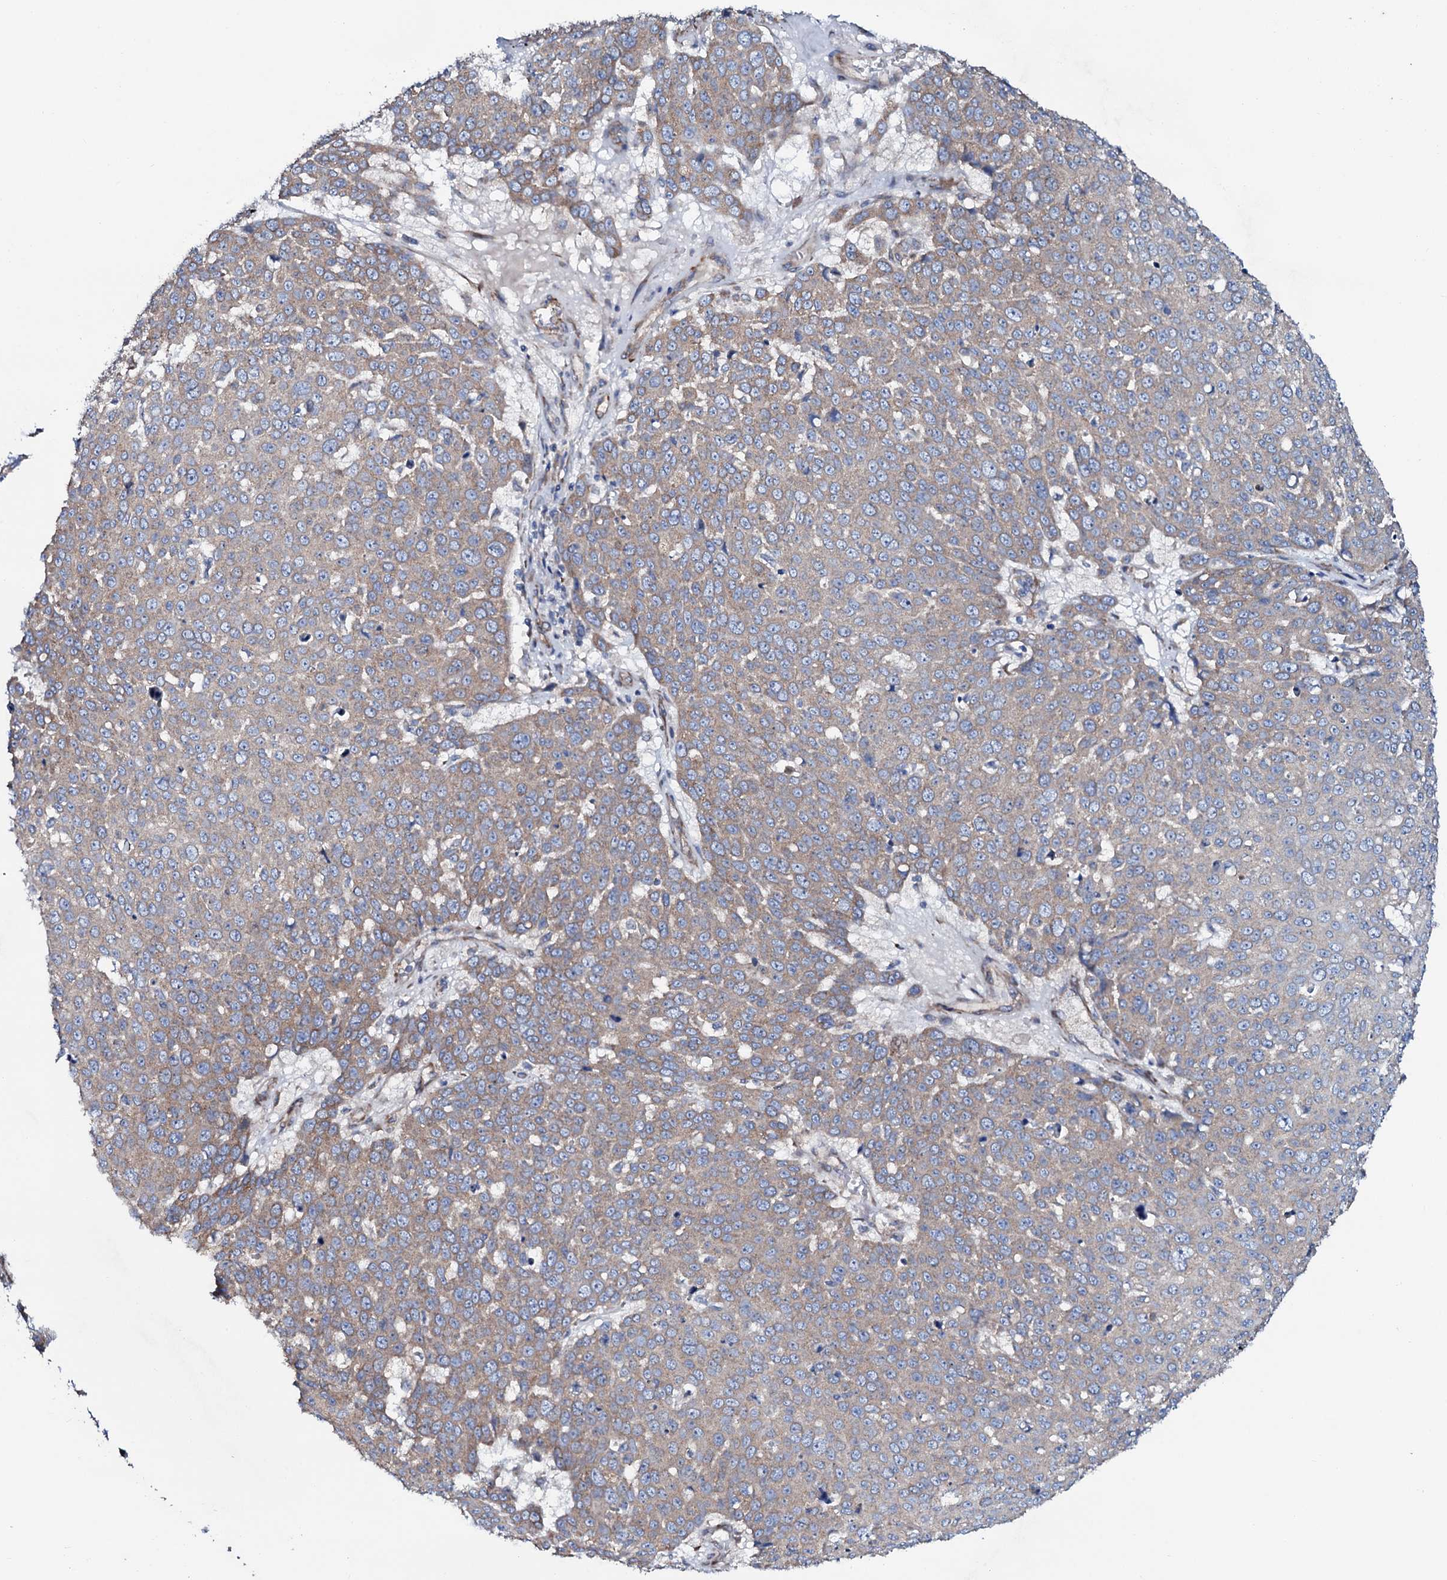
{"staining": {"intensity": "weak", "quantity": "25%-75%", "location": "cytoplasmic/membranous"}, "tissue": "skin cancer", "cell_type": "Tumor cells", "image_type": "cancer", "snomed": [{"axis": "morphology", "description": "Squamous cell carcinoma, NOS"}, {"axis": "topography", "description": "Skin"}], "caption": "Skin squamous cell carcinoma was stained to show a protein in brown. There is low levels of weak cytoplasmic/membranous positivity in about 25%-75% of tumor cells.", "gene": "STARD13", "patient": {"sex": "male", "age": 71}}